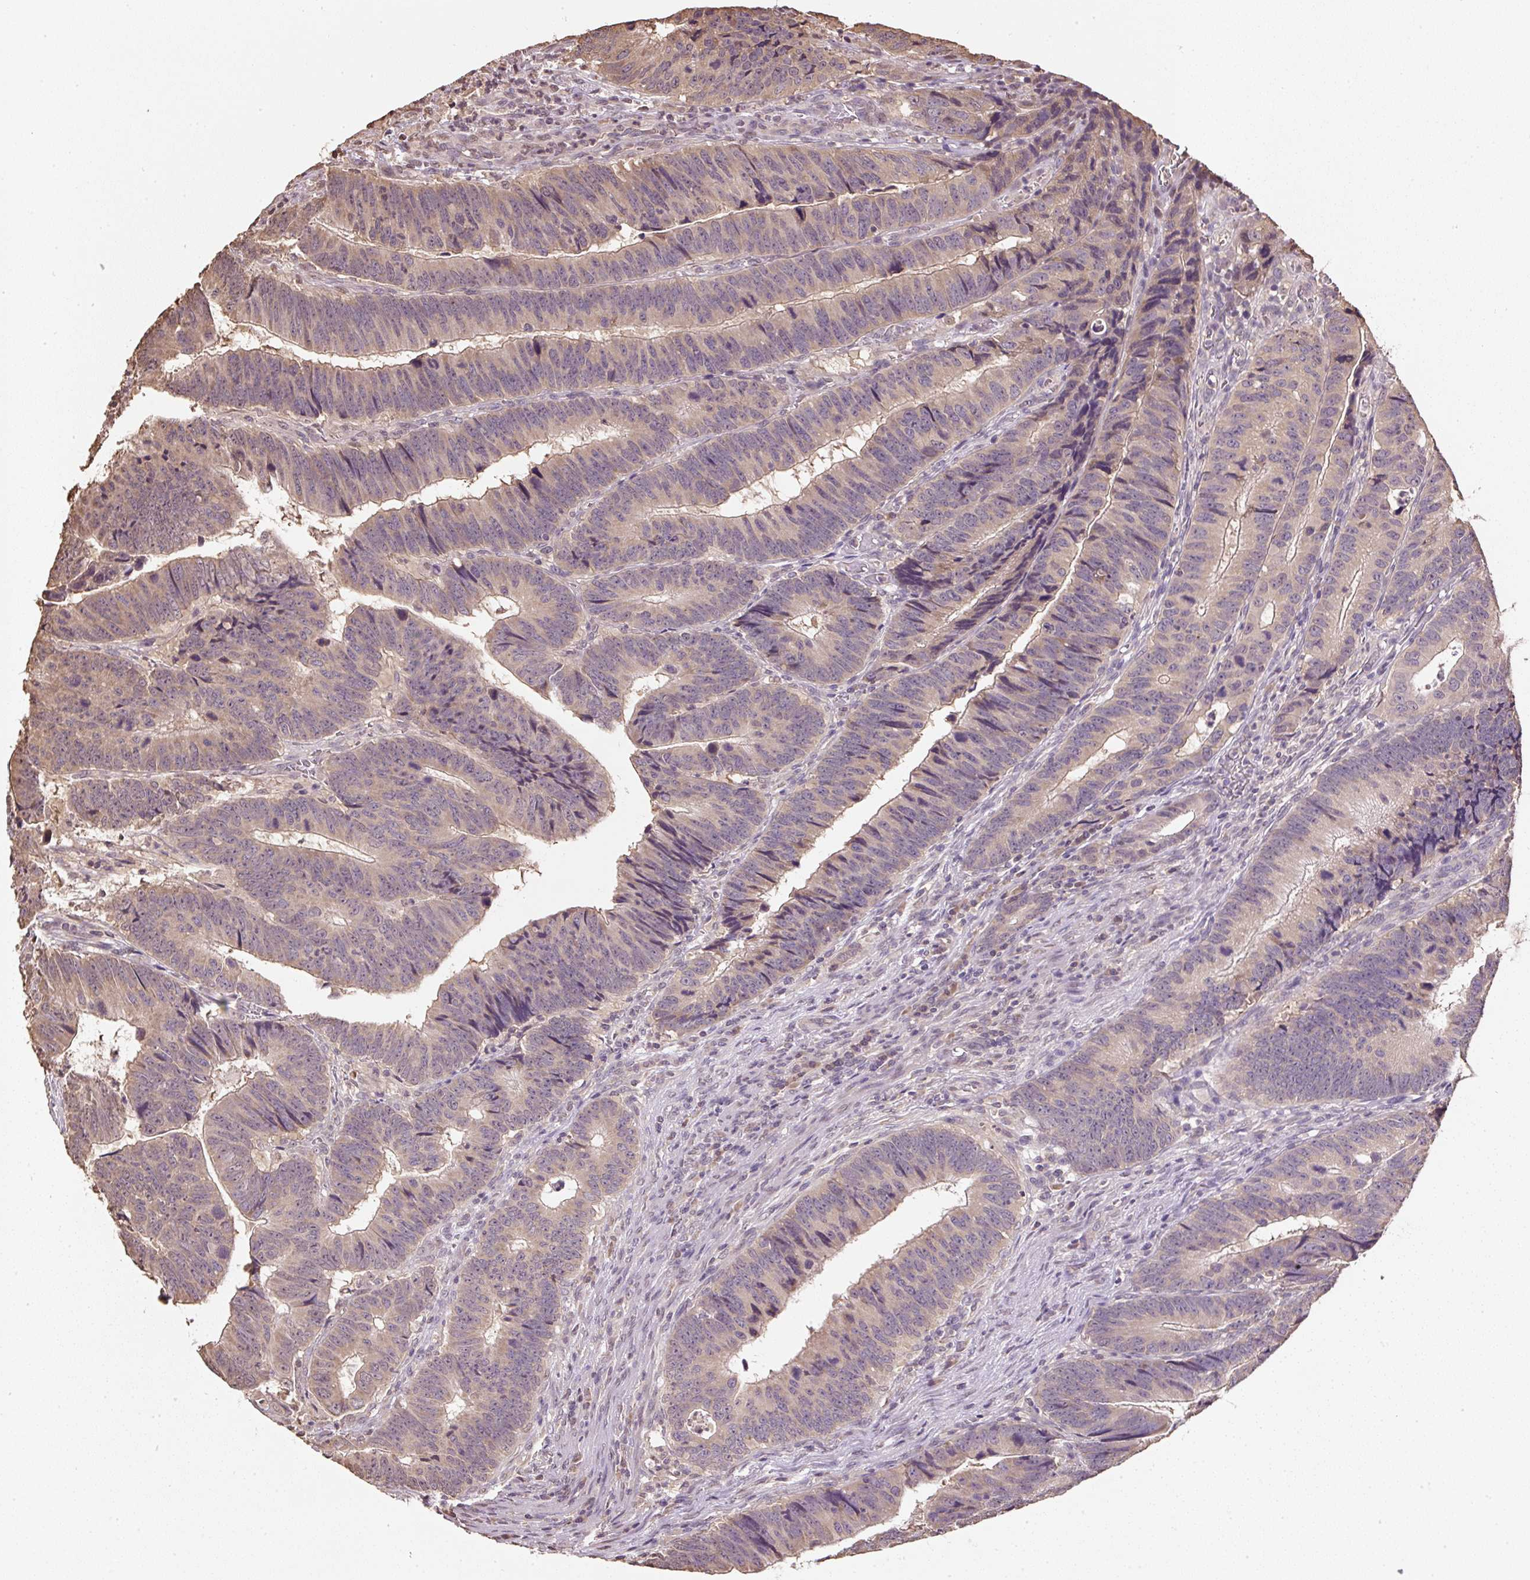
{"staining": {"intensity": "weak", "quantity": ">75%", "location": "cytoplasmic/membranous"}, "tissue": "colorectal cancer", "cell_type": "Tumor cells", "image_type": "cancer", "snomed": [{"axis": "morphology", "description": "Adenocarcinoma, NOS"}, {"axis": "topography", "description": "Colon"}], "caption": "A photomicrograph of colorectal adenocarcinoma stained for a protein demonstrates weak cytoplasmic/membranous brown staining in tumor cells.", "gene": "TMEM170B", "patient": {"sex": "male", "age": 62}}